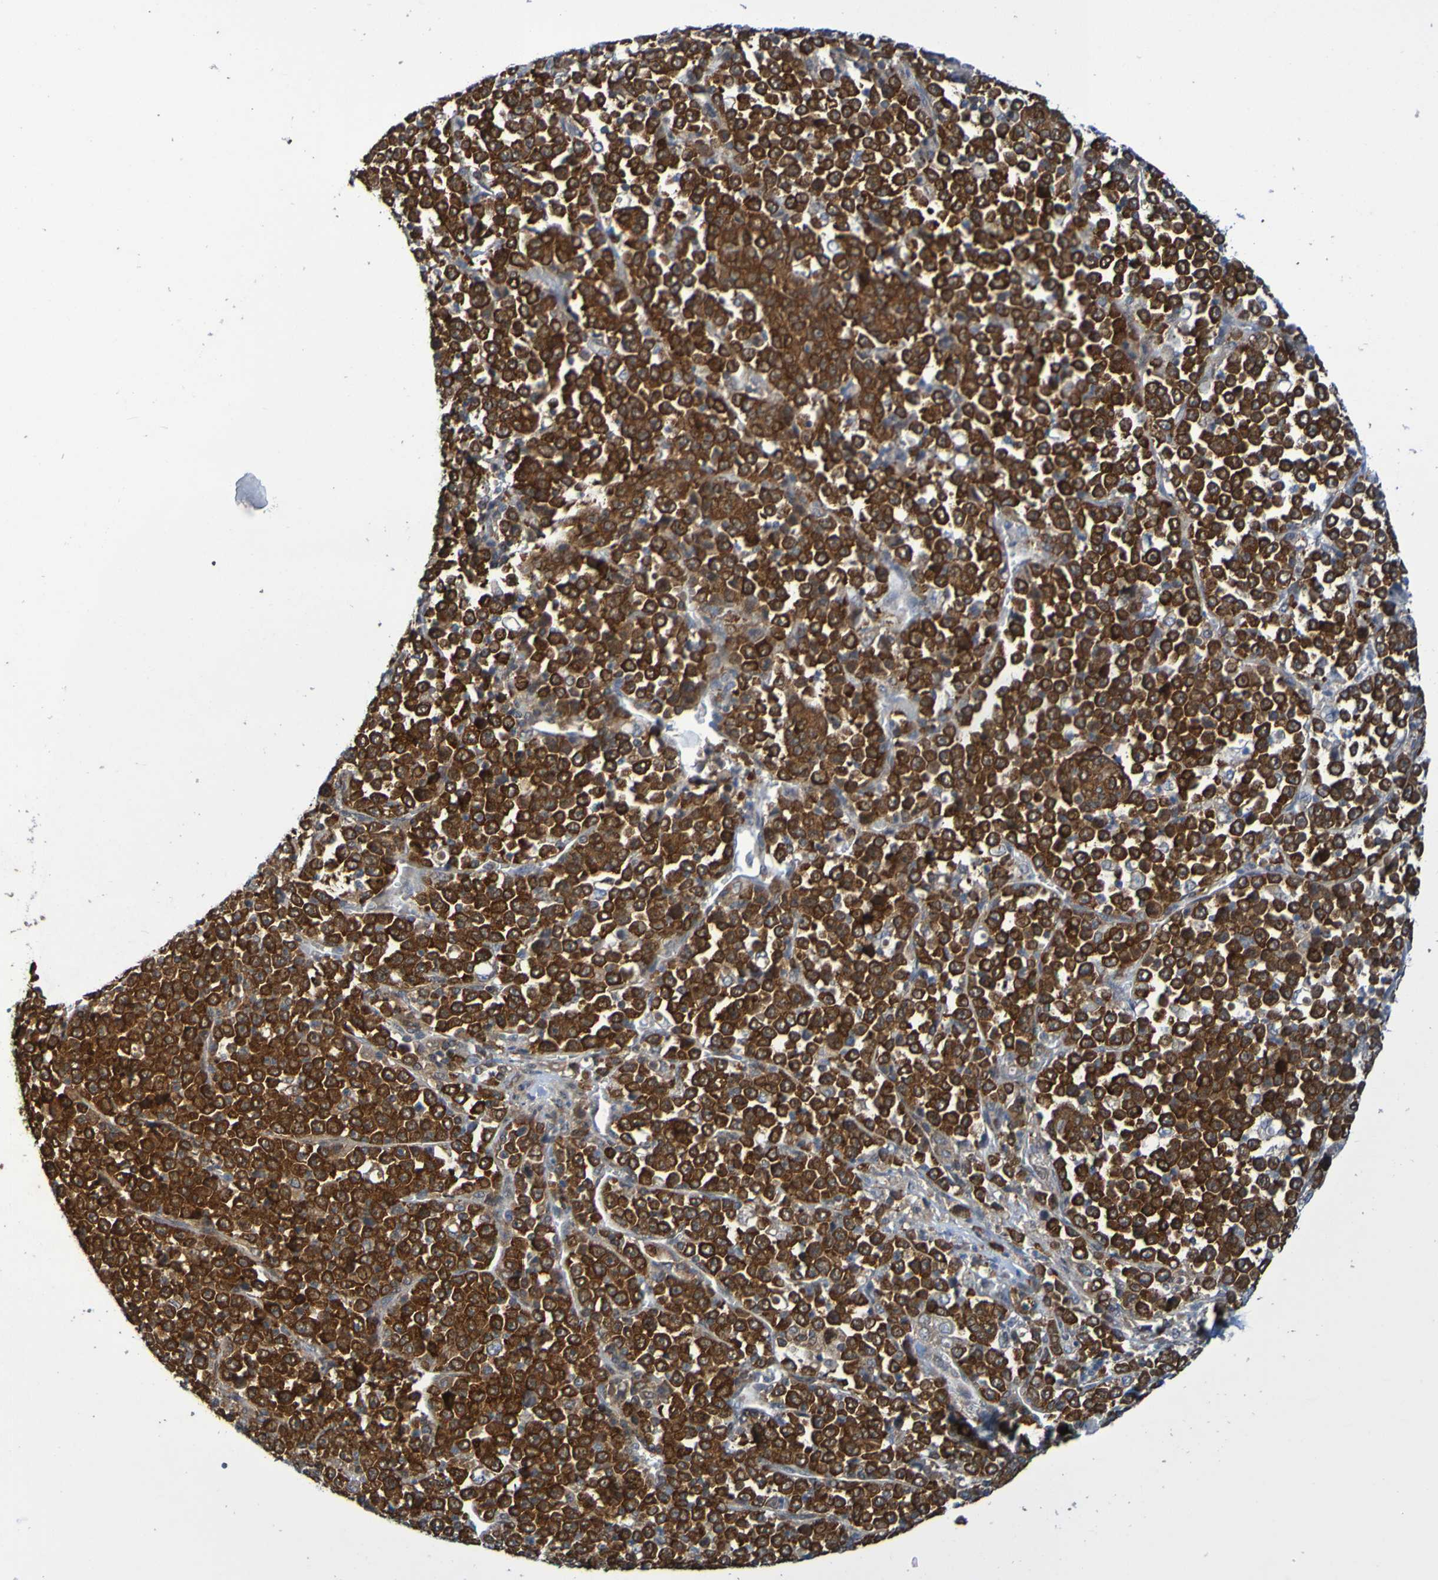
{"staining": {"intensity": "strong", "quantity": ">75%", "location": "cytoplasmic/membranous"}, "tissue": "stomach cancer", "cell_type": "Tumor cells", "image_type": "cancer", "snomed": [{"axis": "morphology", "description": "Normal tissue, NOS"}, {"axis": "morphology", "description": "Adenocarcinoma, NOS"}, {"axis": "topography", "description": "Stomach, upper"}, {"axis": "topography", "description": "Stomach"}], "caption": "Tumor cells reveal high levels of strong cytoplasmic/membranous expression in approximately >75% of cells in stomach cancer (adenocarcinoma).", "gene": "ATIC", "patient": {"sex": "male", "age": 59}}